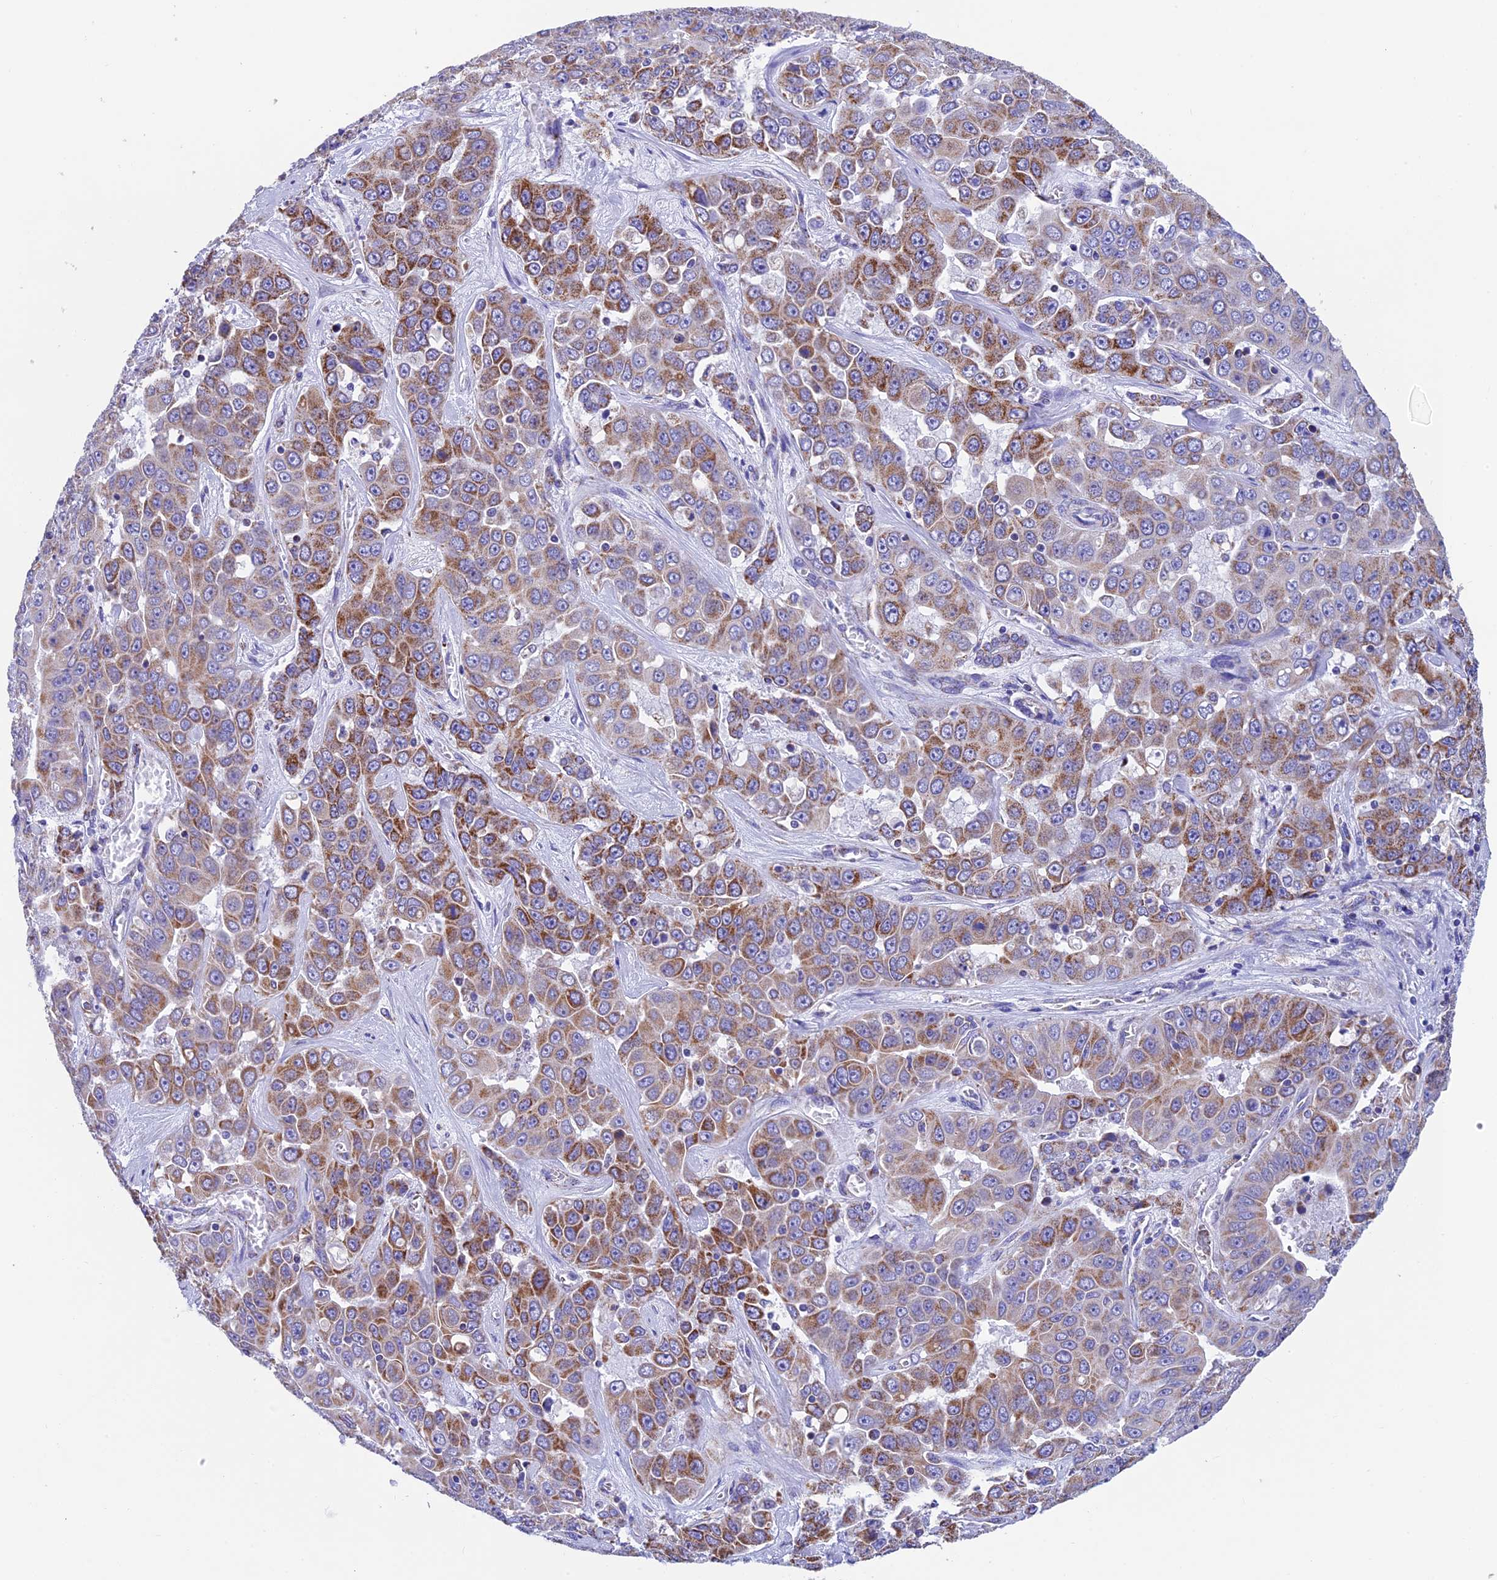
{"staining": {"intensity": "moderate", "quantity": "<25%", "location": "cytoplasmic/membranous"}, "tissue": "liver cancer", "cell_type": "Tumor cells", "image_type": "cancer", "snomed": [{"axis": "morphology", "description": "Cholangiocarcinoma"}, {"axis": "topography", "description": "Liver"}], "caption": "There is low levels of moderate cytoplasmic/membranous positivity in tumor cells of liver cancer, as demonstrated by immunohistochemical staining (brown color).", "gene": "SLC8B1", "patient": {"sex": "female", "age": 52}}